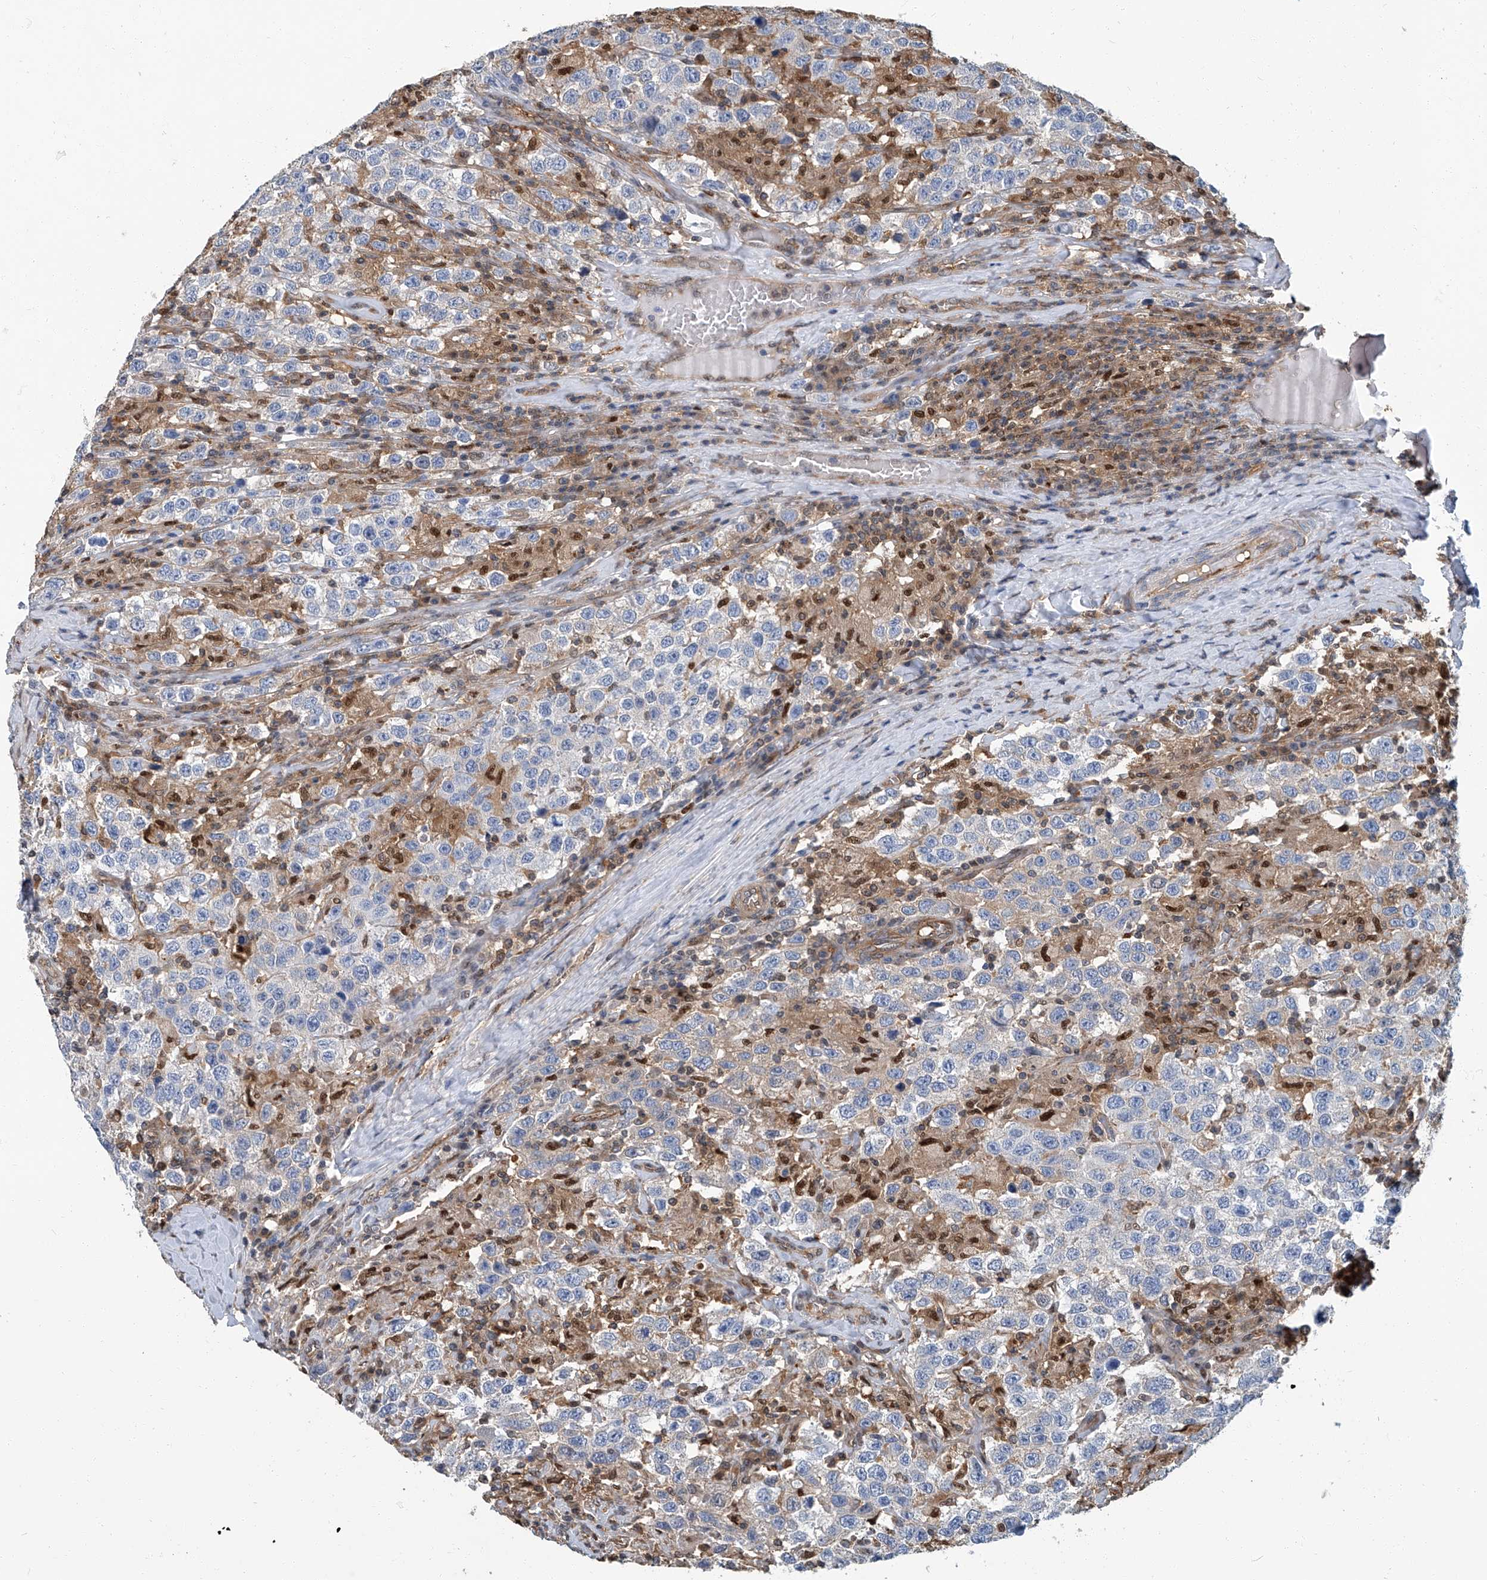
{"staining": {"intensity": "negative", "quantity": "none", "location": "none"}, "tissue": "testis cancer", "cell_type": "Tumor cells", "image_type": "cancer", "snomed": [{"axis": "morphology", "description": "Seminoma, NOS"}, {"axis": "topography", "description": "Testis"}], "caption": "Immunohistochemistry (IHC) of human seminoma (testis) demonstrates no positivity in tumor cells.", "gene": "PSMB10", "patient": {"sex": "male", "age": 41}}